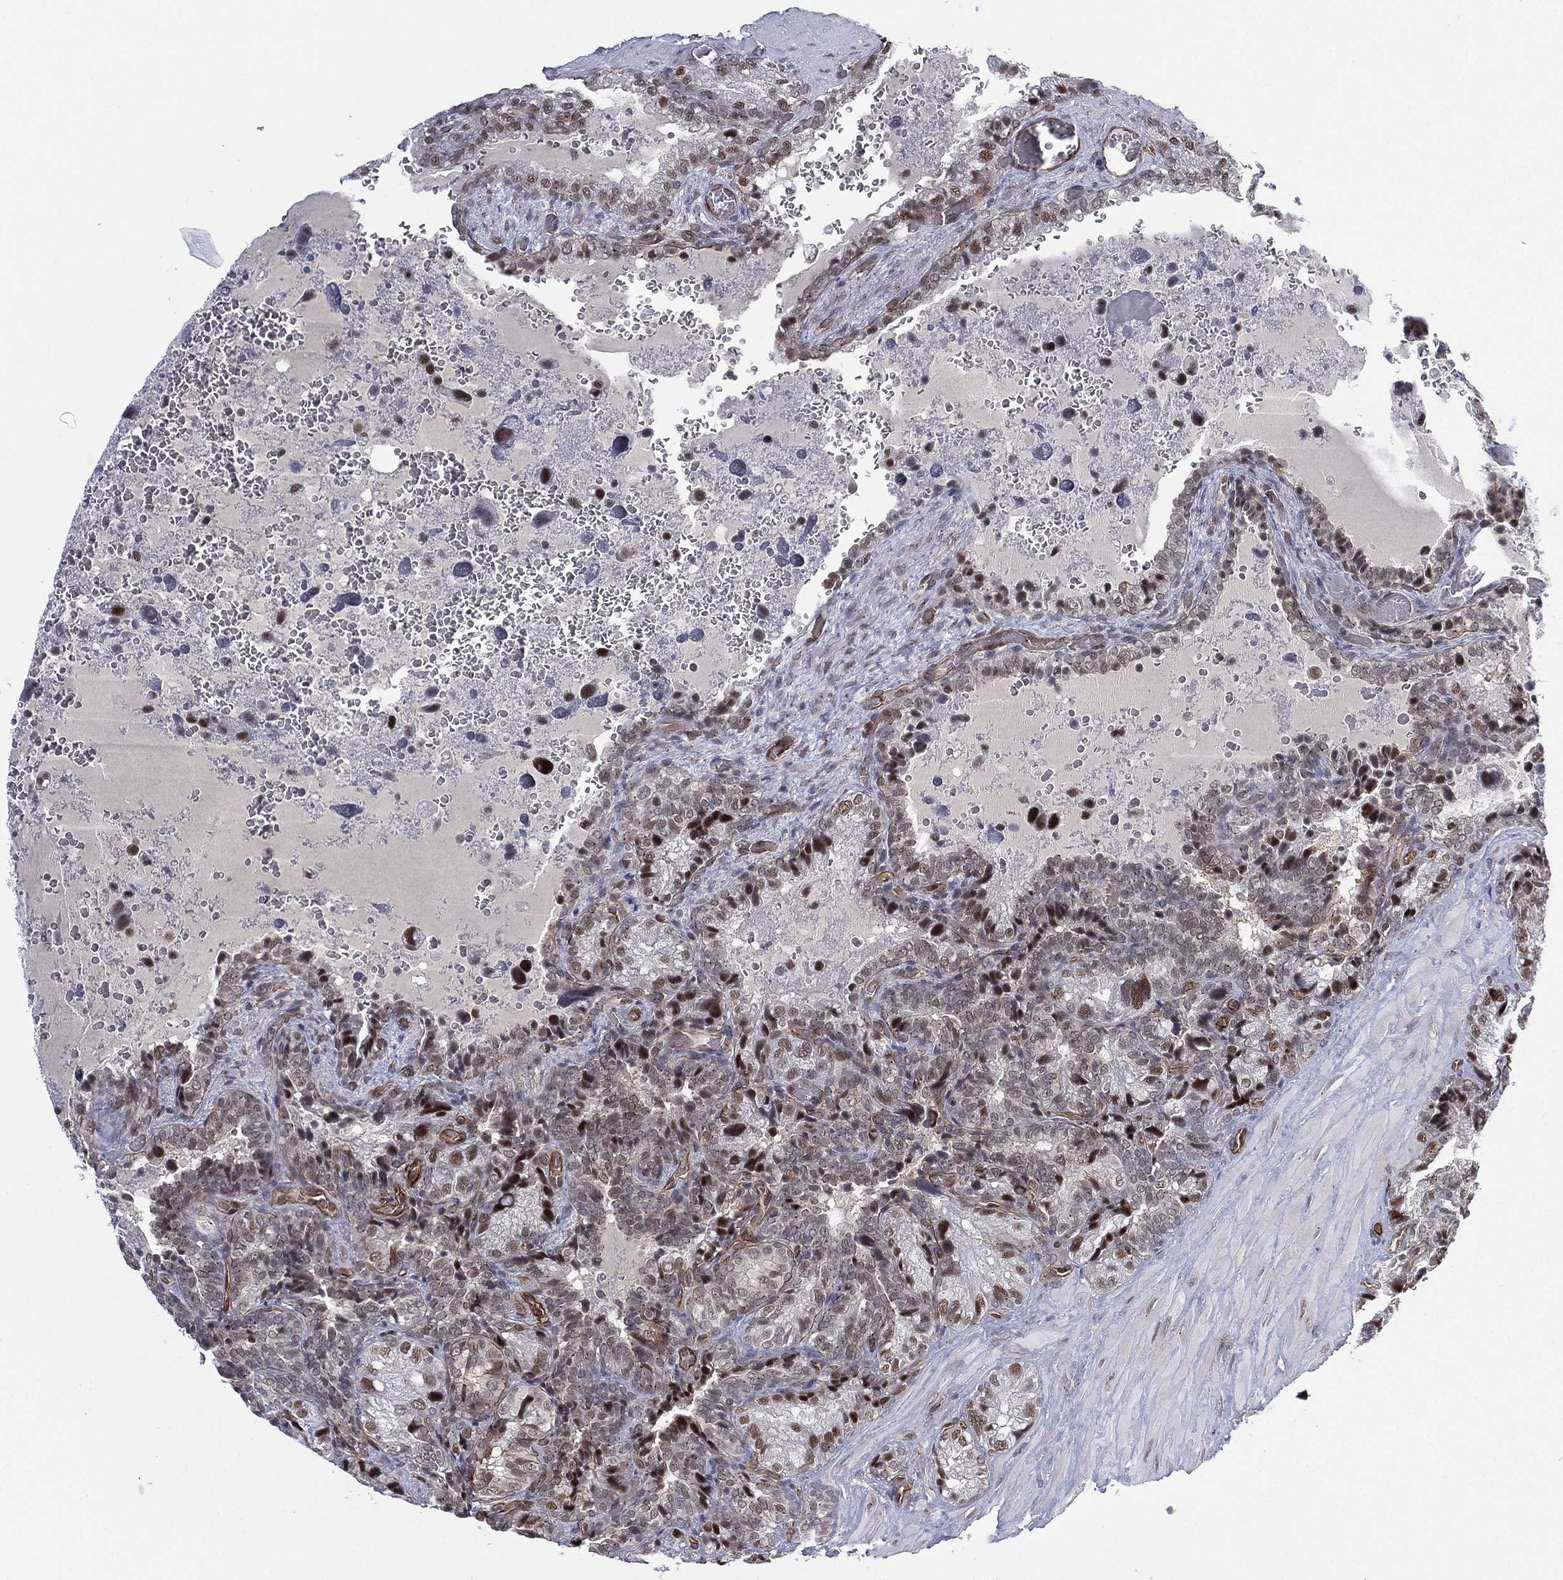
{"staining": {"intensity": "strong", "quantity": "<25%", "location": "nuclear"}, "tissue": "prostate cancer", "cell_type": "Tumor cells", "image_type": "cancer", "snomed": [{"axis": "morphology", "description": "Adenocarcinoma, NOS"}, {"axis": "topography", "description": "Prostate and seminal vesicle, NOS"}], "caption": "Immunohistochemical staining of human prostate cancer displays medium levels of strong nuclear protein expression in approximately <25% of tumor cells.", "gene": "GSE1", "patient": {"sex": "male", "age": 62}}